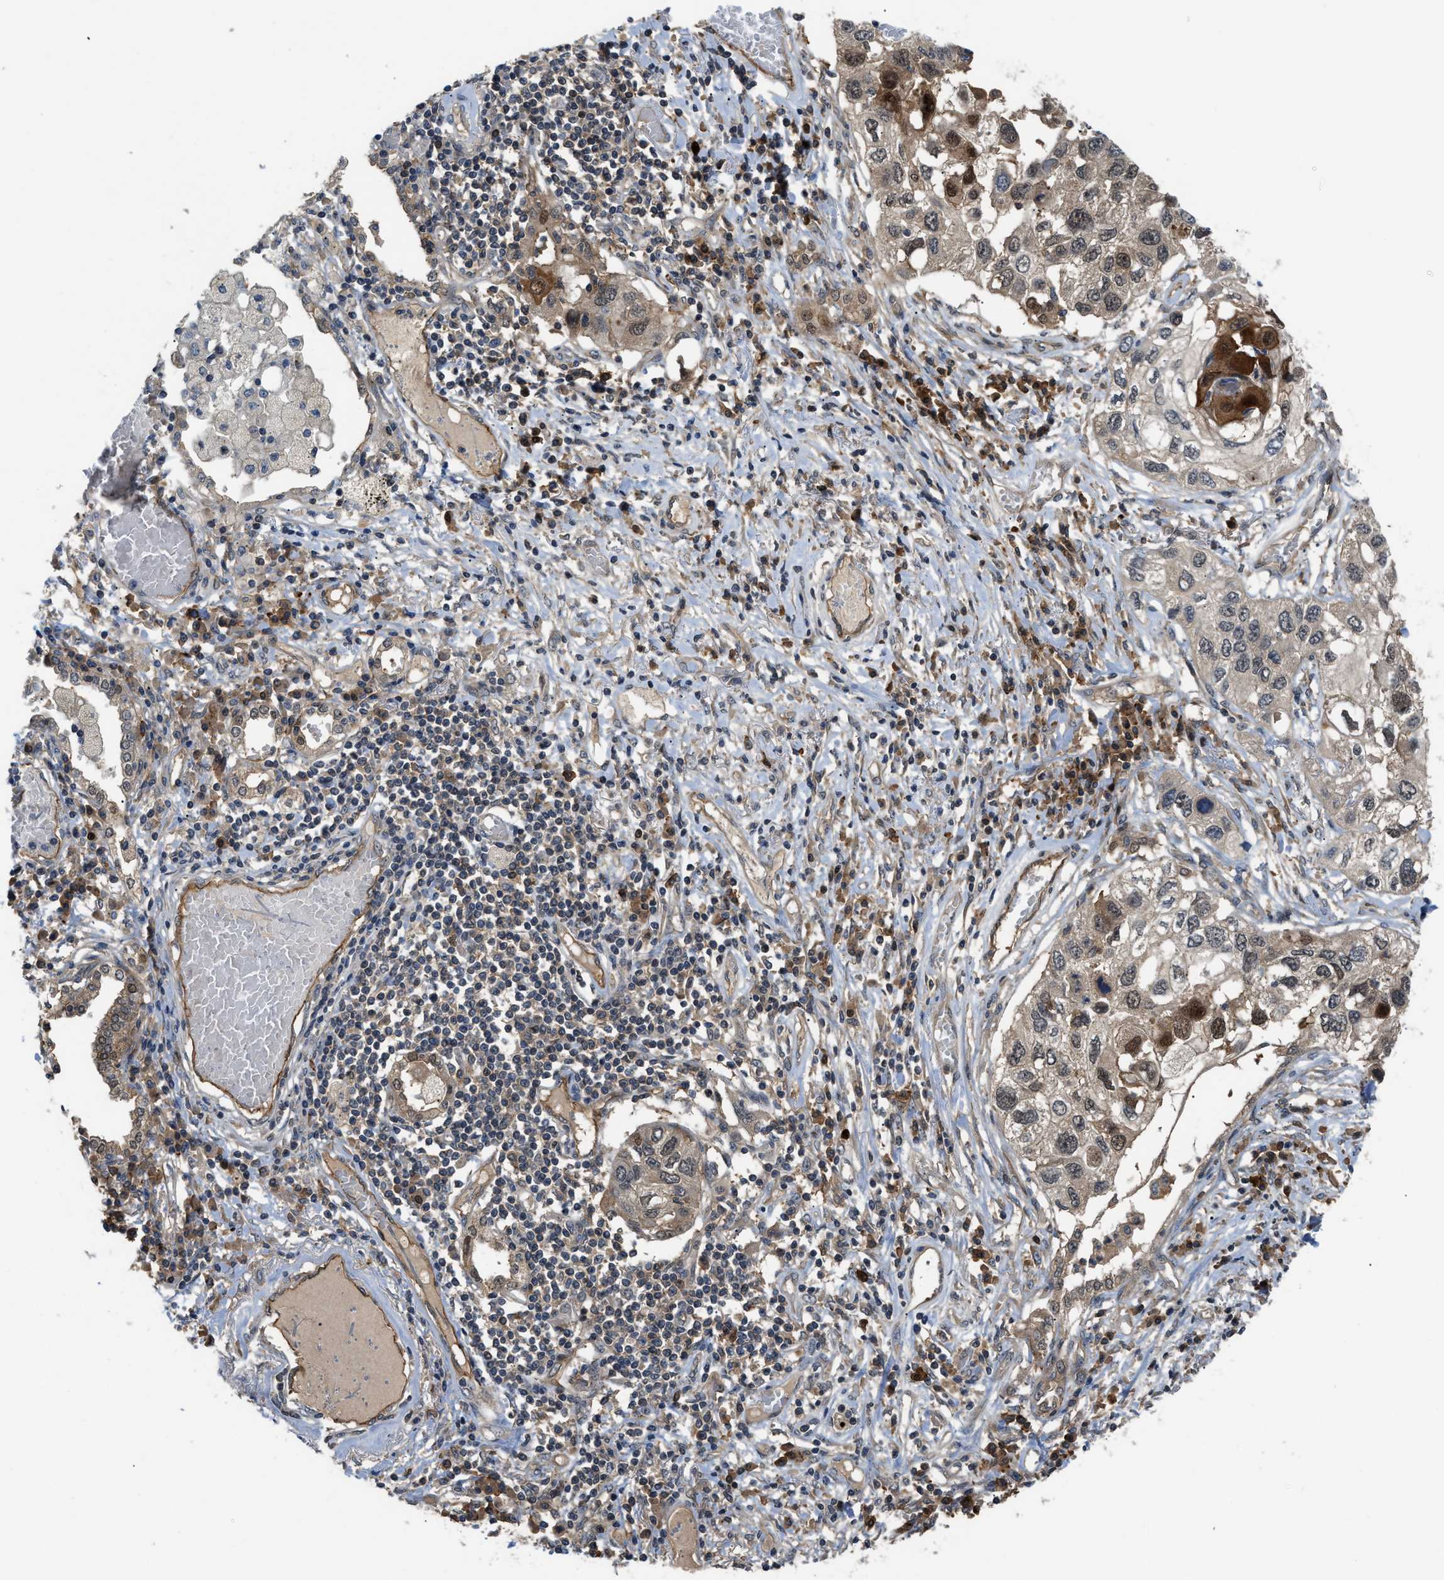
{"staining": {"intensity": "strong", "quantity": ">75%", "location": "cytoplasmic/membranous,nuclear"}, "tissue": "lung cancer", "cell_type": "Tumor cells", "image_type": "cancer", "snomed": [{"axis": "morphology", "description": "Squamous cell carcinoma, NOS"}, {"axis": "topography", "description": "Lung"}], "caption": "Tumor cells exhibit high levels of strong cytoplasmic/membranous and nuclear staining in about >75% of cells in human lung cancer.", "gene": "TRAK2", "patient": {"sex": "male", "age": 71}}